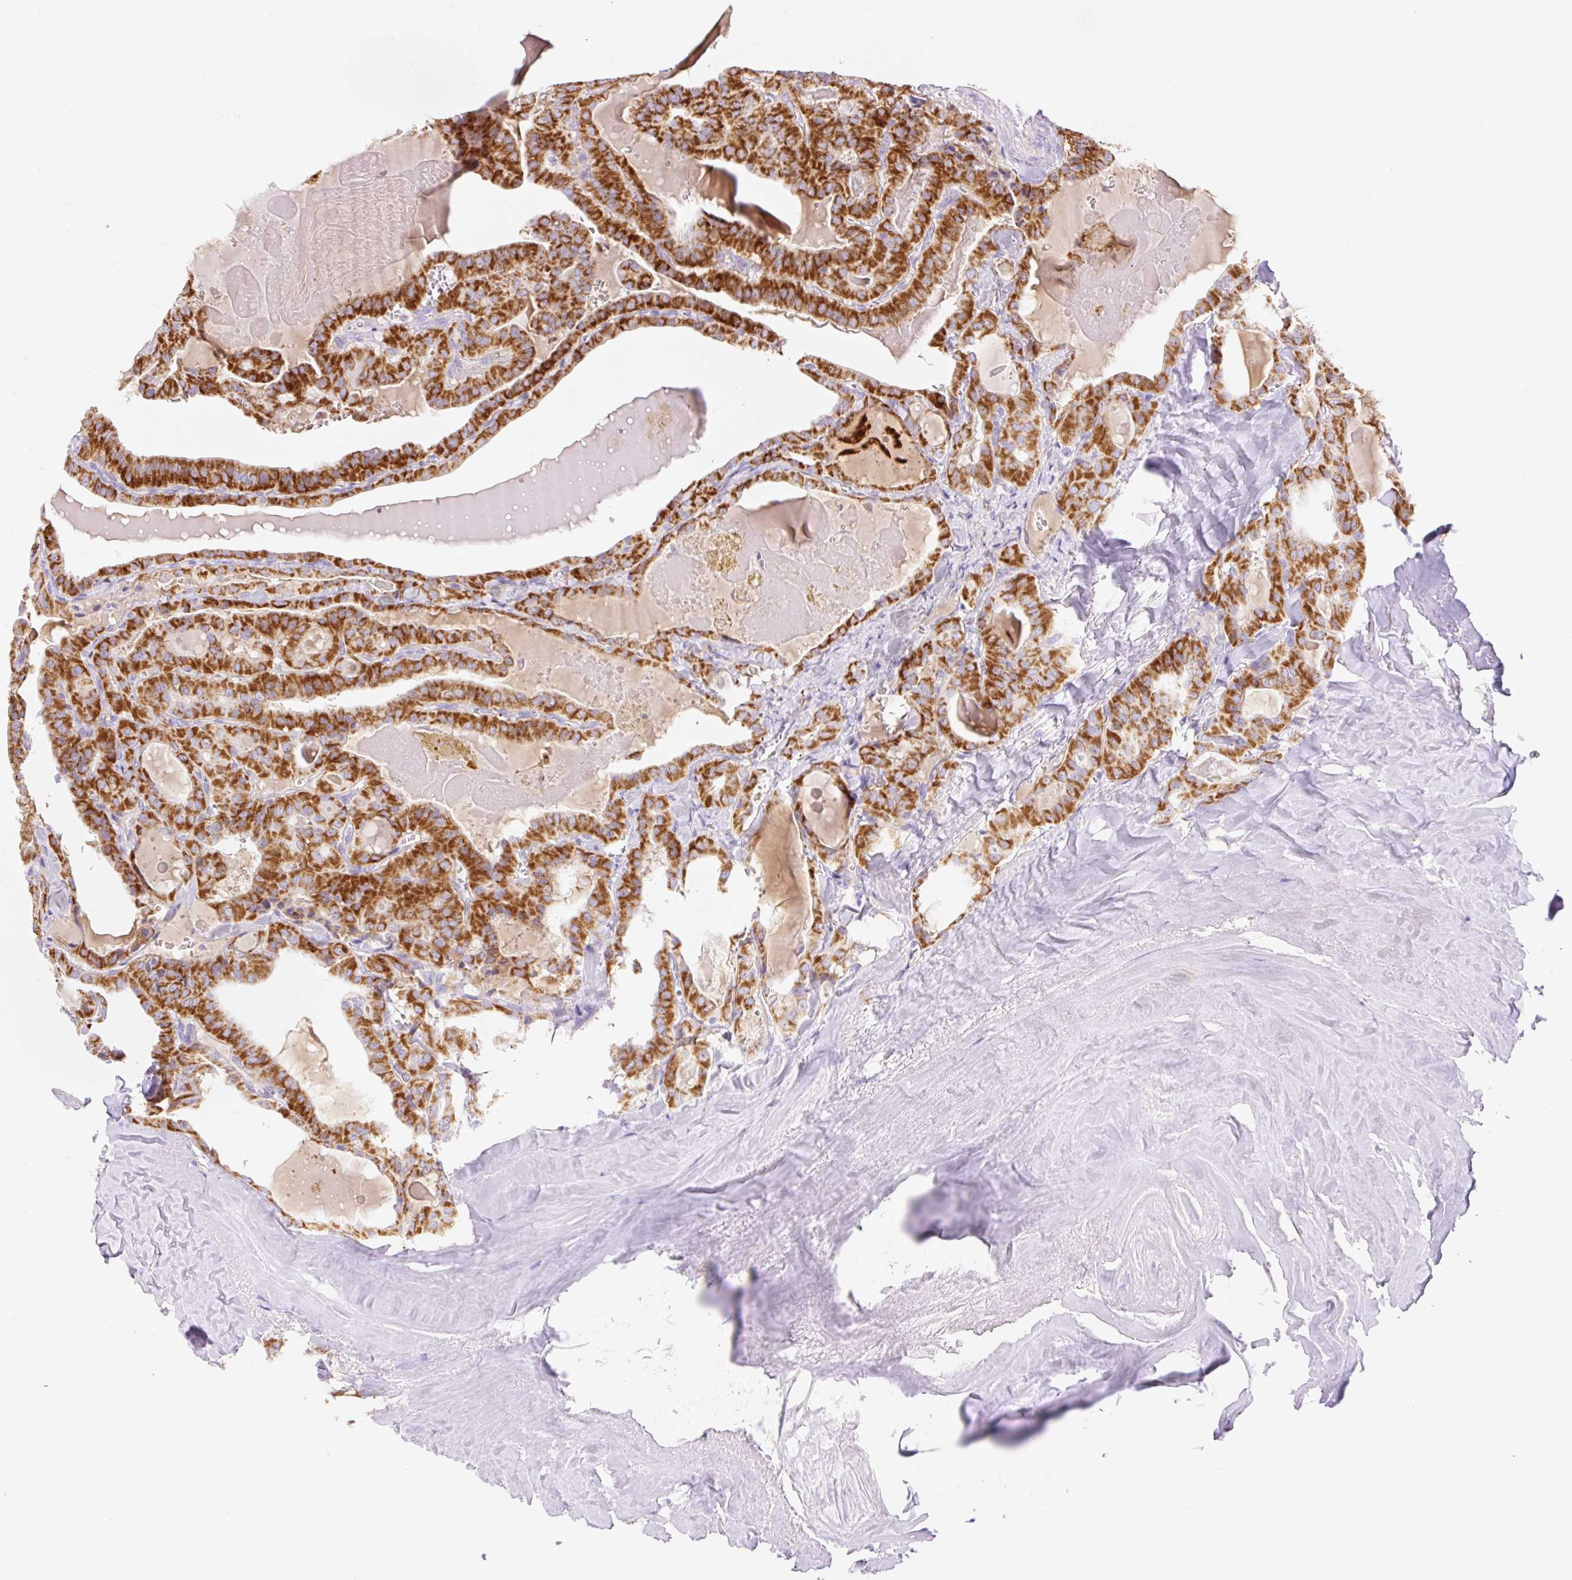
{"staining": {"intensity": "strong", "quantity": ">75%", "location": "cytoplasmic/membranous"}, "tissue": "thyroid cancer", "cell_type": "Tumor cells", "image_type": "cancer", "snomed": [{"axis": "morphology", "description": "Papillary adenocarcinoma, NOS"}, {"axis": "topography", "description": "Thyroid gland"}], "caption": "Thyroid cancer stained for a protein (brown) demonstrates strong cytoplasmic/membranous positive expression in about >75% of tumor cells.", "gene": "ETNK2", "patient": {"sex": "male", "age": 52}}